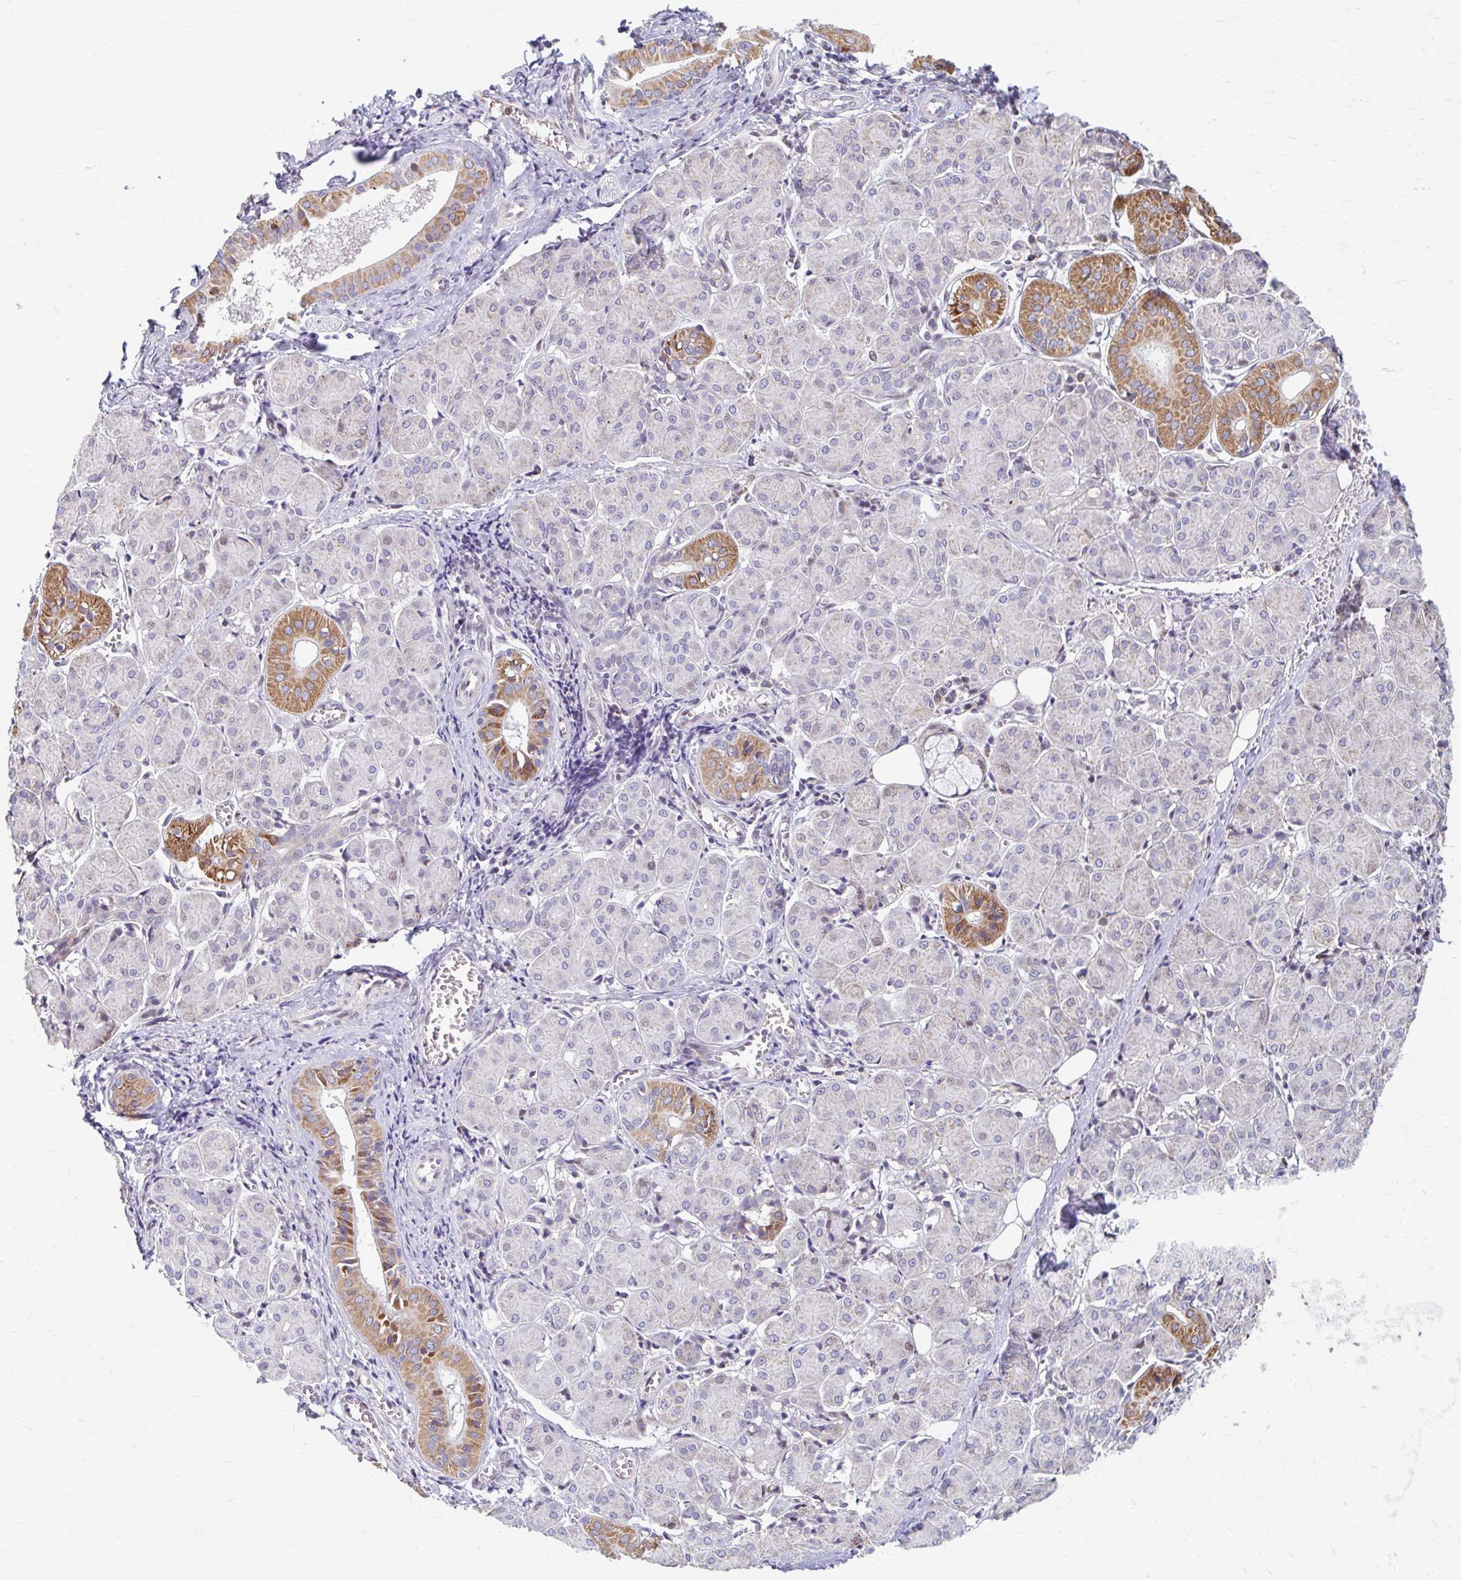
{"staining": {"intensity": "moderate", "quantity": "<25%", "location": "cytoplasmic/membranous"}, "tissue": "salivary gland", "cell_type": "Glandular cells", "image_type": "normal", "snomed": [{"axis": "morphology", "description": "Normal tissue, NOS"}, {"axis": "morphology", "description": "Inflammation, NOS"}, {"axis": "topography", "description": "Lymph node"}, {"axis": "topography", "description": "Salivary gland"}], "caption": "Human salivary gland stained for a protein (brown) demonstrates moderate cytoplasmic/membranous positive expression in about <25% of glandular cells.", "gene": "BEAN1", "patient": {"sex": "male", "age": 3}}